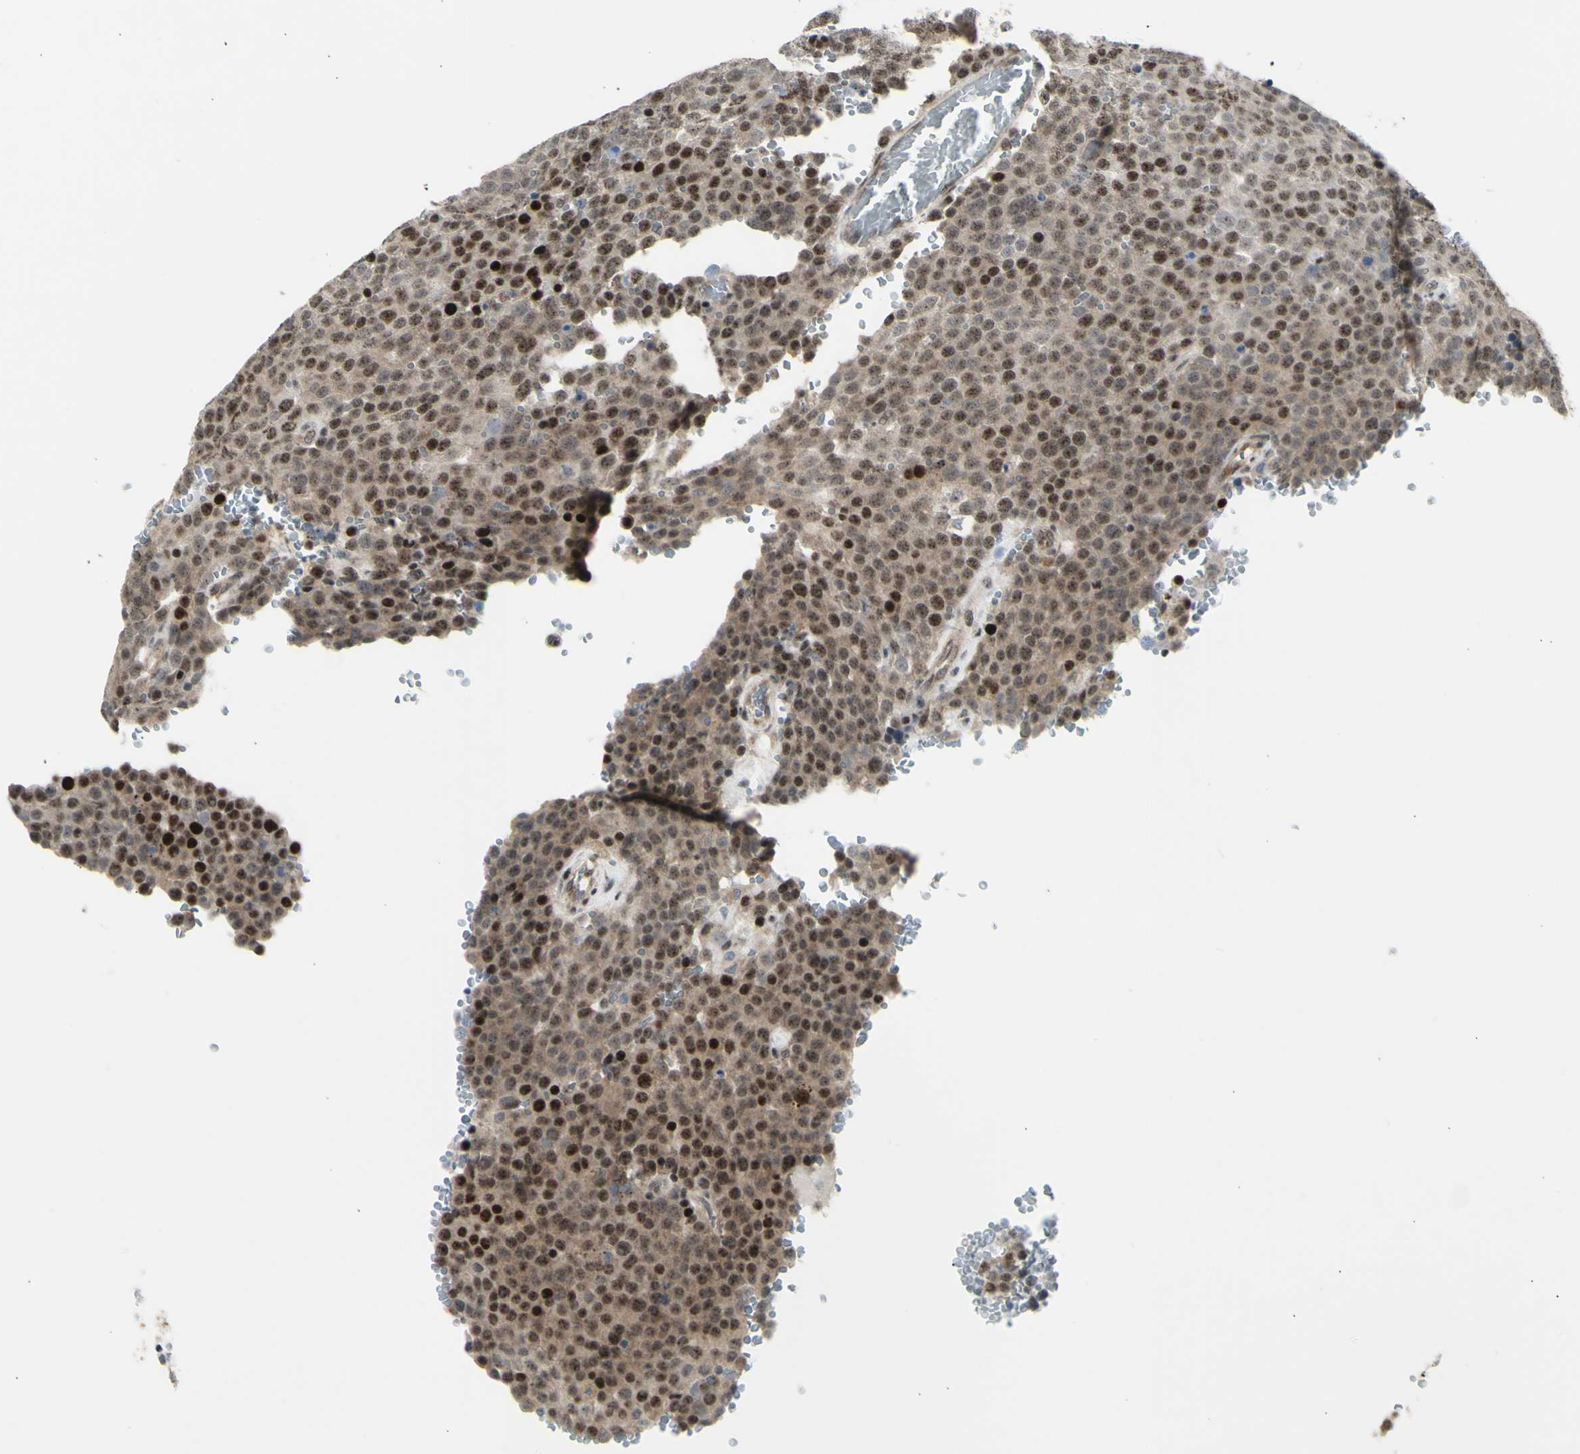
{"staining": {"intensity": "strong", "quantity": ">75%", "location": "cytoplasmic/membranous,nuclear"}, "tissue": "testis cancer", "cell_type": "Tumor cells", "image_type": "cancer", "snomed": [{"axis": "morphology", "description": "Seminoma, NOS"}, {"axis": "topography", "description": "Testis"}], "caption": "Testis cancer tissue demonstrates strong cytoplasmic/membranous and nuclear staining in about >75% of tumor cells", "gene": "DHRS7B", "patient": {"sex": "male", "age": 71}}